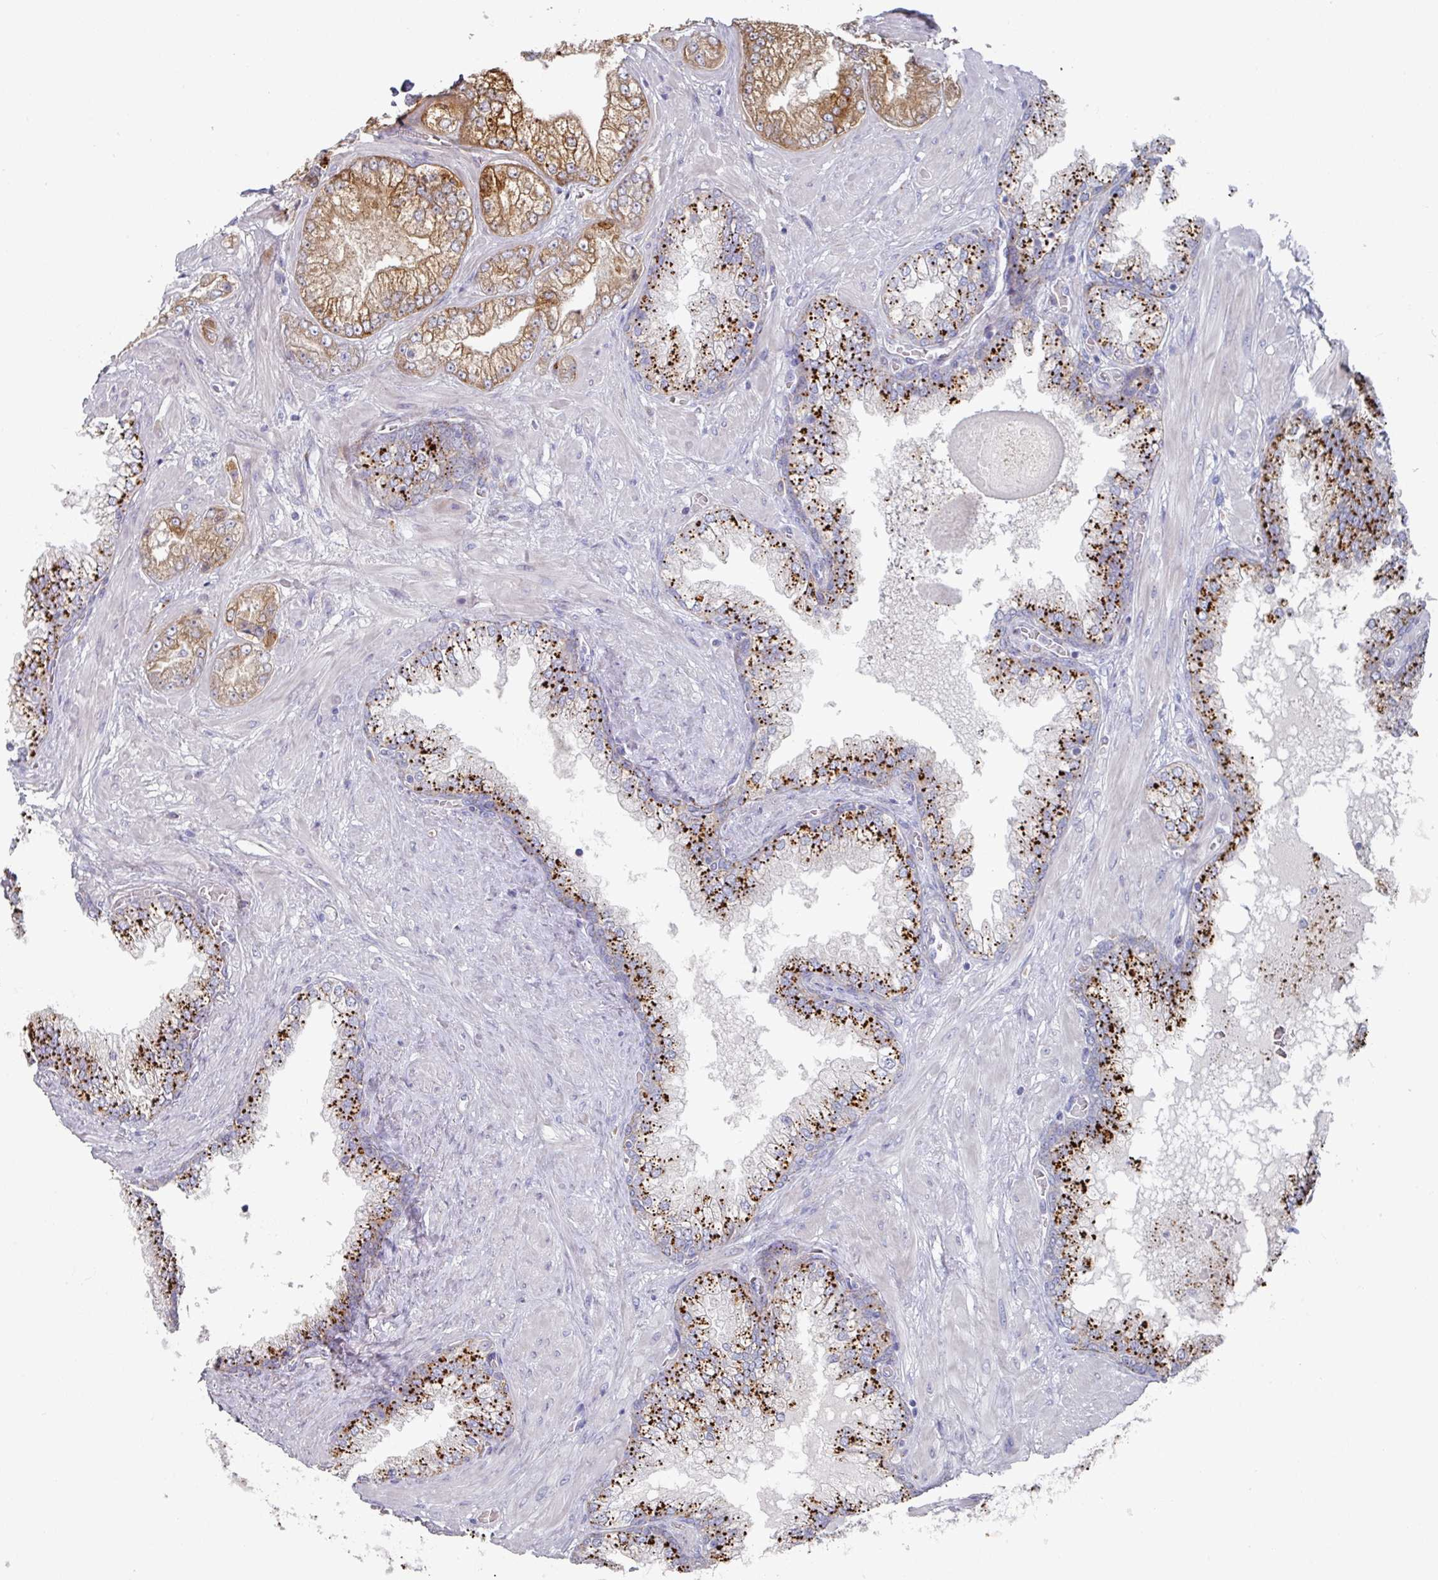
{"staining": {"intensity": "moderate", "quantity": "25%-75%", "location": "cytoplasmic/membranous"}, "tissue": "prostate cancer", "cell_type": "Tumor cells", "image_type": "cancer", "snomed": [{"axis": "morphology", "description": "Adenocarcinoma, Low grade"}, {"axis": "topography", "description": "Prostate"}], "caption": "Tumor cells reveal medium levels of moderate cytoplasmic/membranous expression in approximately 25%-75% of cells in human prostate low-grade adenocarcinoma.", "gene": "NT5C1A", "patient": {"sex": "male", "age": 57}}